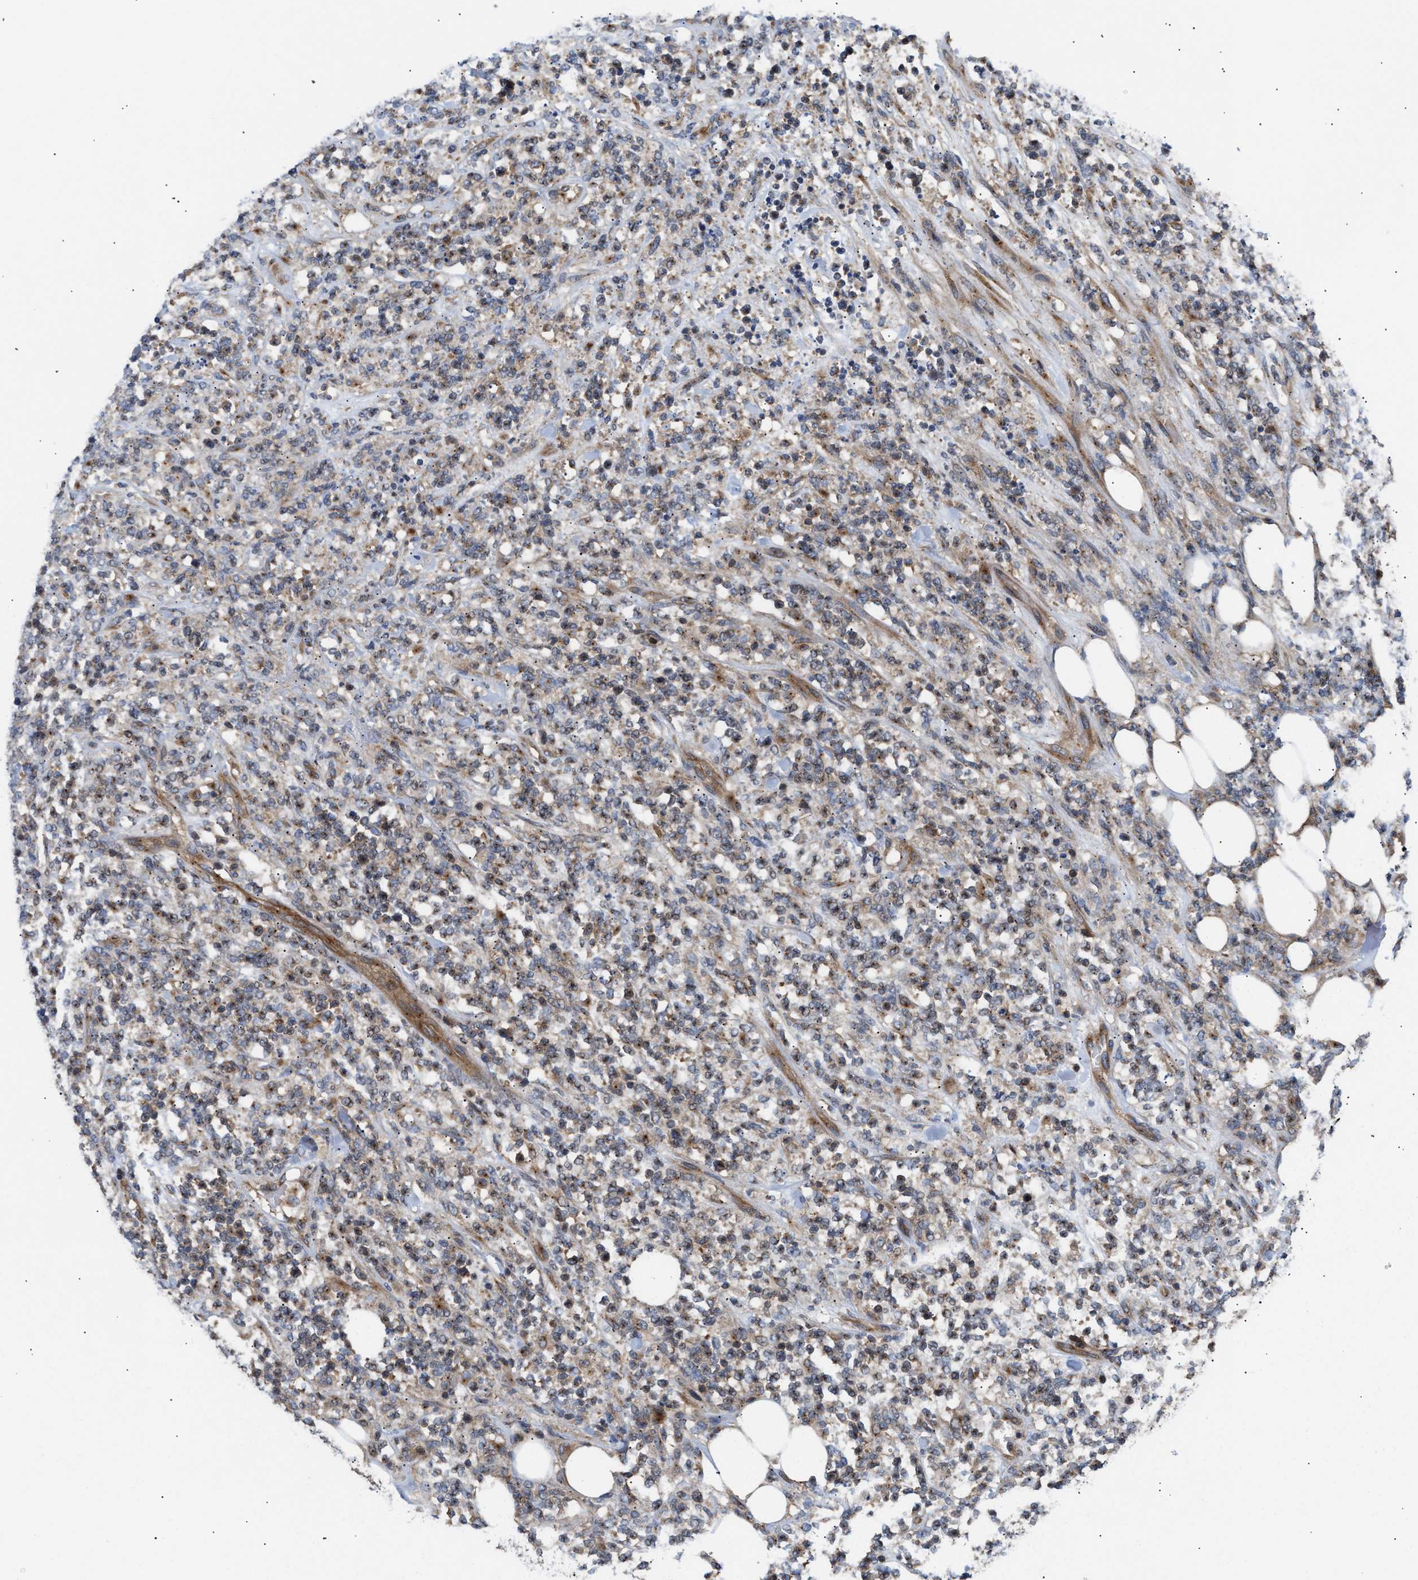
{"staining": {"intensity": "weak", "quantity": "25%-75%", "location": "cytoplasmic/membranous"}, "tissue": "lymphoma", "cell_type": "Tumor cells", "image_type": "cancer", "snomed": [{"axis": "morphology", "description": "Malignant lymphoma, non-Hodgkin's type, High grade"}, {"axis": "topography", "description": "Soft tissue"}], "caption": "High-magnification brightfield microscopy of lymphoma stained with DAB (brown) and counterstained with hematoxylin (blue). tumor cells exhibit weak cytoplasmic/membranous positivity is present in approximately25%-75% of cells.", "gene": "LAPTM4B", "patient": {"sex": "male", "age": 18}}